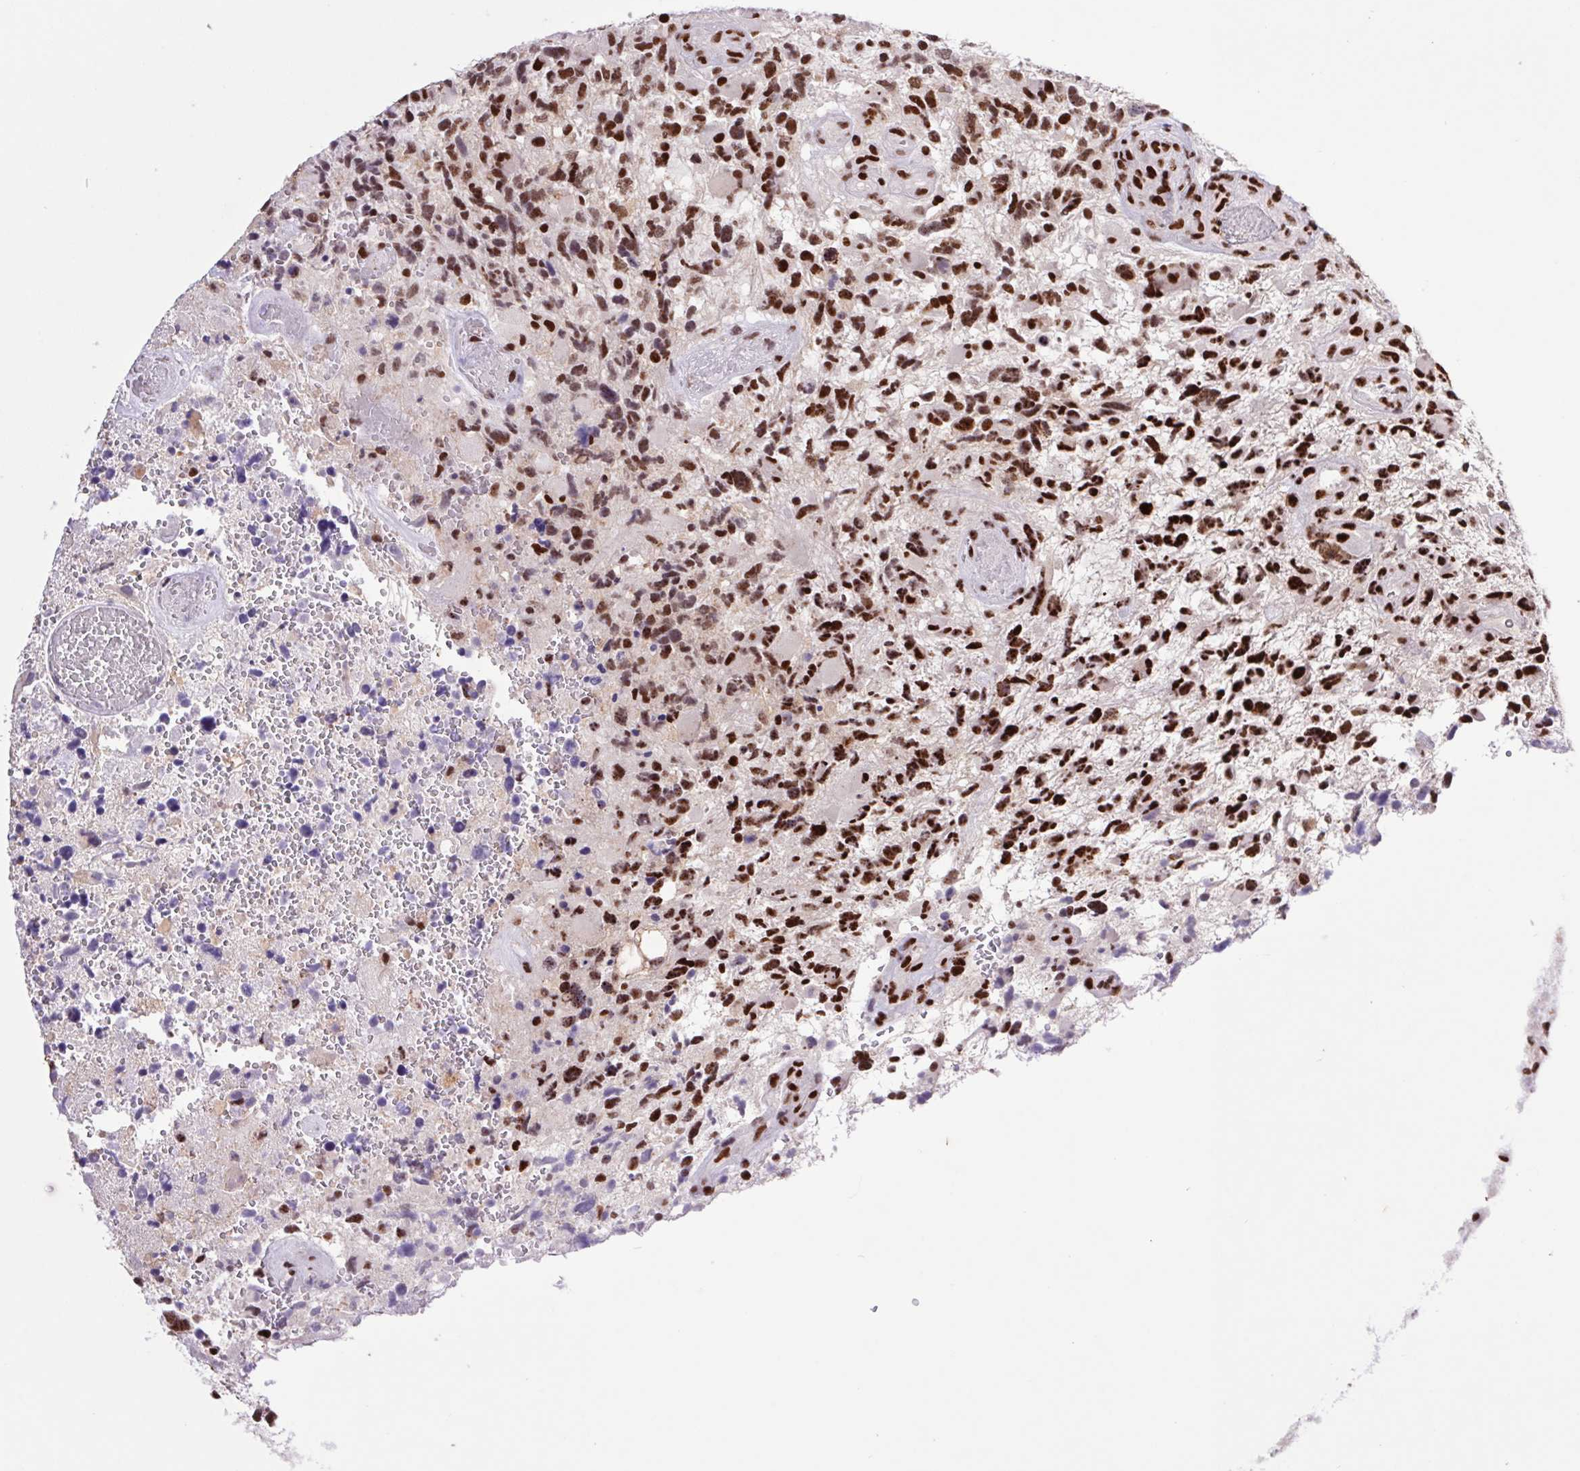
{"staining": {"intensity": "strong", "quantity": ">75%", "location": "nuclear"}, "tissue": "glioma", "cell_type": "Tumor cells", "image_type": "cancer", "snomed": [{"axis": "morphology", "description": "Glioma, malignant, High grade"}, {"axis": "topography", "description": "Brain"}], "caption": "The photomicrograph shows immunohistochemical staining of malignant glioma (high-grade). There is strong nuclear staining is identified in about >75% of tumor cells.", "gene": "LDLRAD4", "patient": {"sex": "female", "age": 71}}